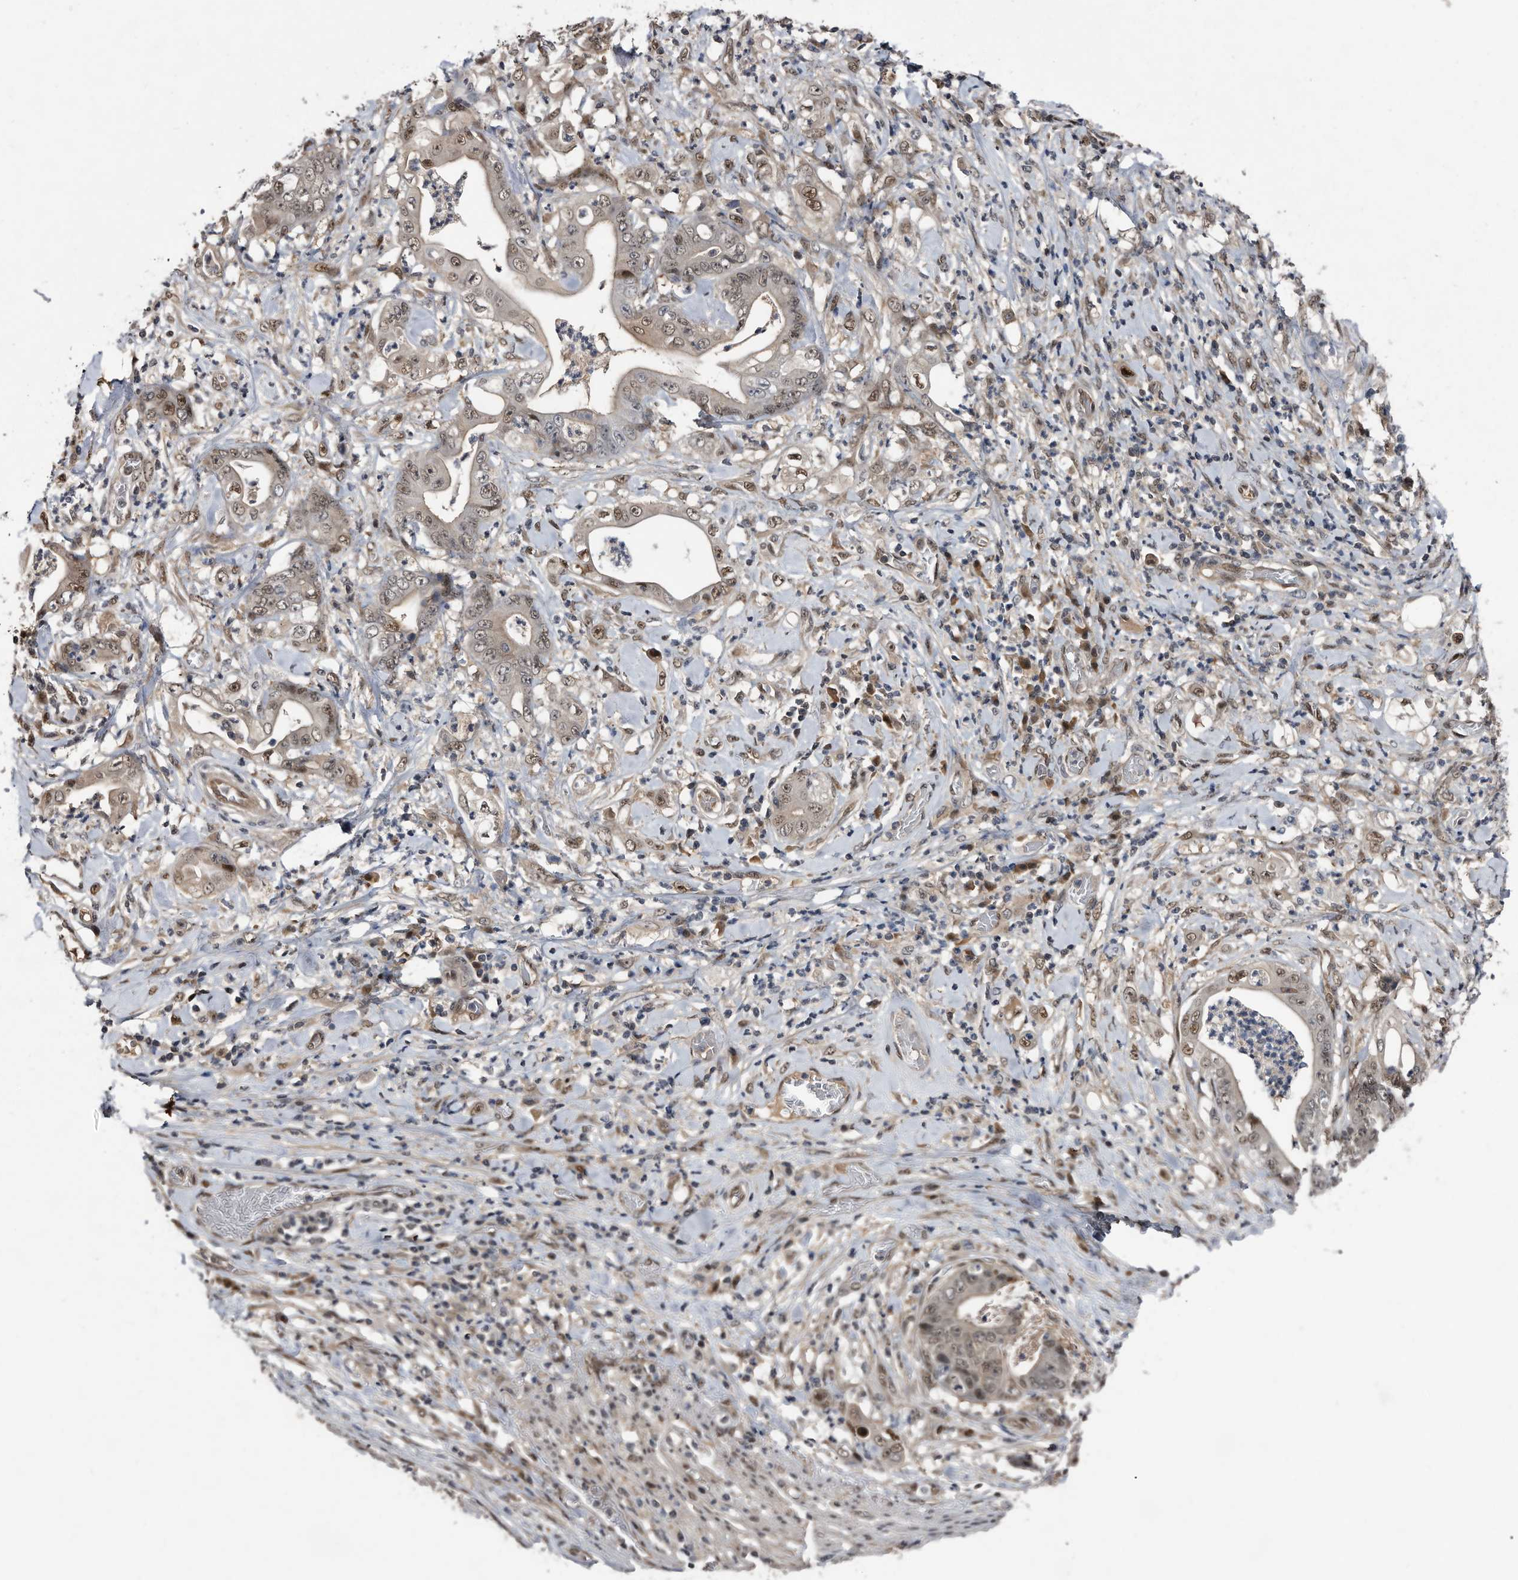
{"staining": {"intensity": "moderate", "quantity": ">75%", "location": "cytoplasmic/membranous,nuclear"}, "tissue": "stomach cancer", "cell_type": "Tumor cells", "image_type": "cancer", "snomed": [{"axis": "morphology", "description": "Adenocarcinoma, NOS"}, {"axis": "topography", "description": "Stomach"}], "caption": "Stomach cancer stained for a protein (brown) shows moderate cytoplasmic/membranous and nuclear positive expression in approximately >75% of tumor cells.", "gene": "RAD23B", "patient": {"sex": "female", "age": 73}}